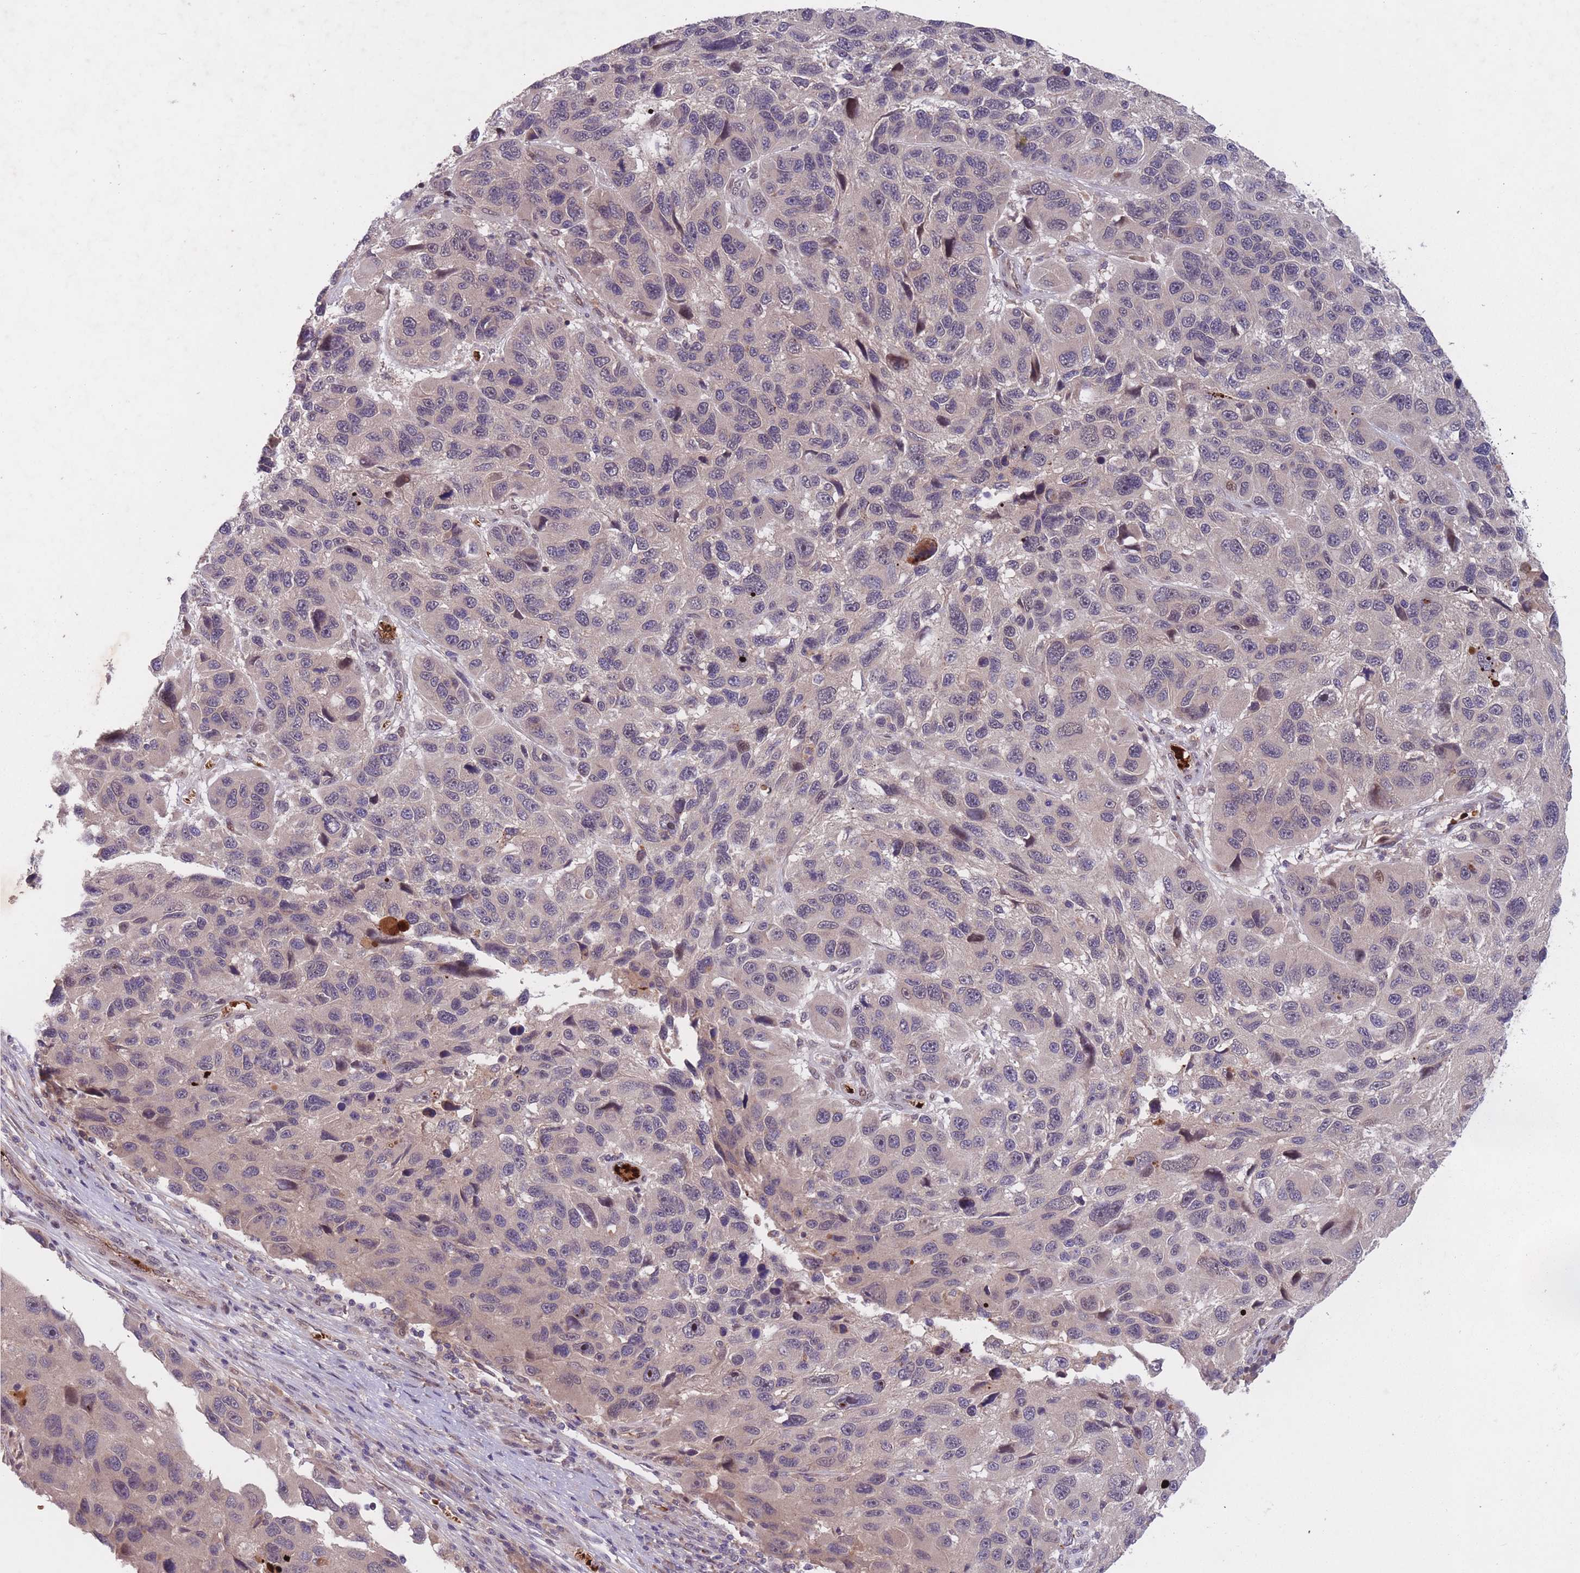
{"staining": {"intensity": "negative", "quantity": "none", "location": "none"}, "tissue": "melanoma", "cell_type": "Tumor cells", "image_type": "cancer", "snomed": [{"axis": "morphology", "description": "Malignant melanoma, NOS"}, {"axis": "topography", "description": "Skin"}], "caption": "IHC micrograph of malignant melanoma stained for a protein (brown), which exhibits no positivity in tumor cells.", "gene": "SECTM1", "patient": {"sex": "male", "age": 53}}